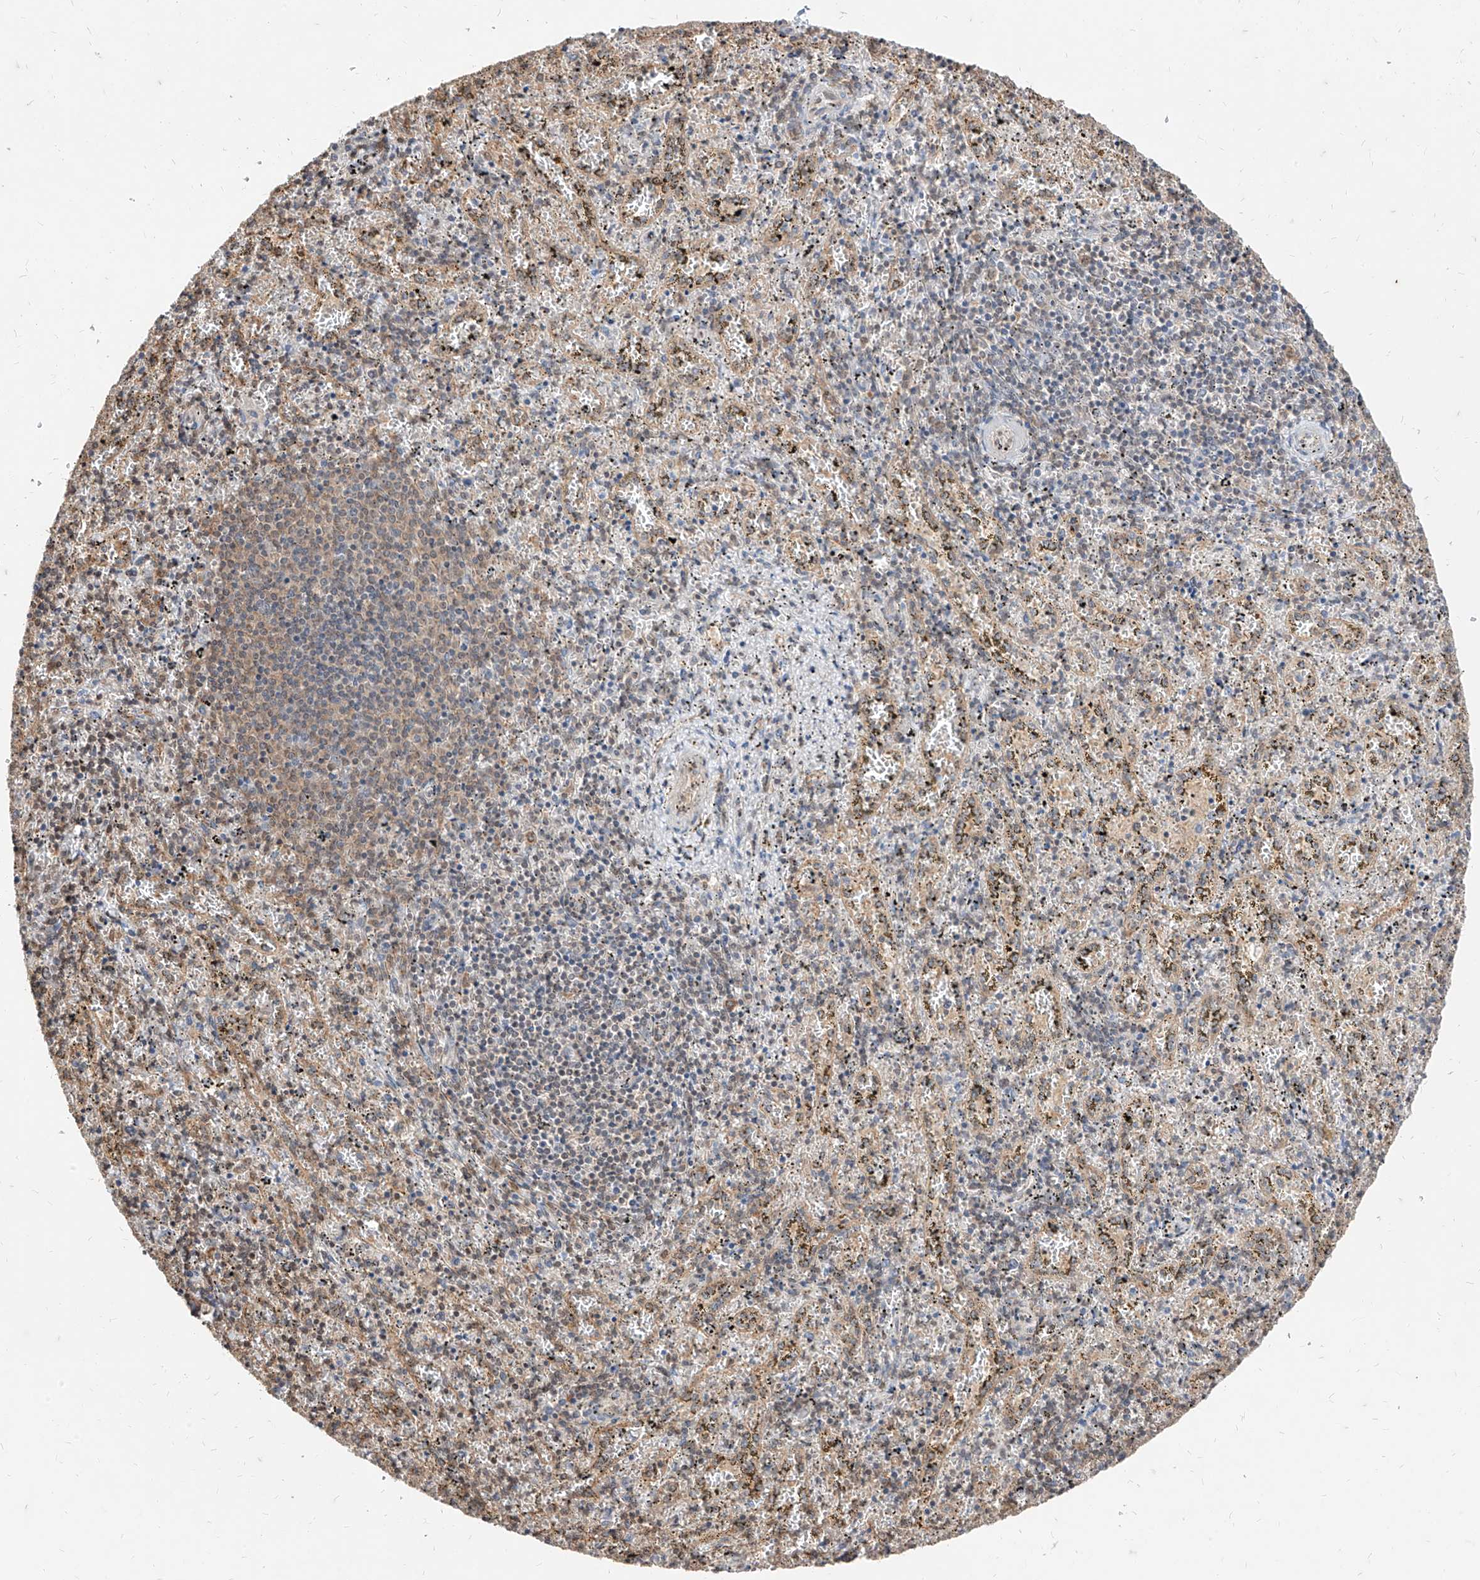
{"staining": {"intensity": "weak", "quantity": "<25%", "location": "cytoplasmic/membranous"}, "tissue": "spleen", "cell_type": "Cells in red pulp", "image_type": "normal", "snomed": [{"axis": "morphology", "description": "Normal tissue, NOS"}, {"axis": "topography", "description": "Spleen"}], "caption": "This is an immunohistochemistry image of benign spleen. There is no expression in cells in red pulp.", "gene": "C8orf82", "patient": {"sex": "male", "age": 11}}